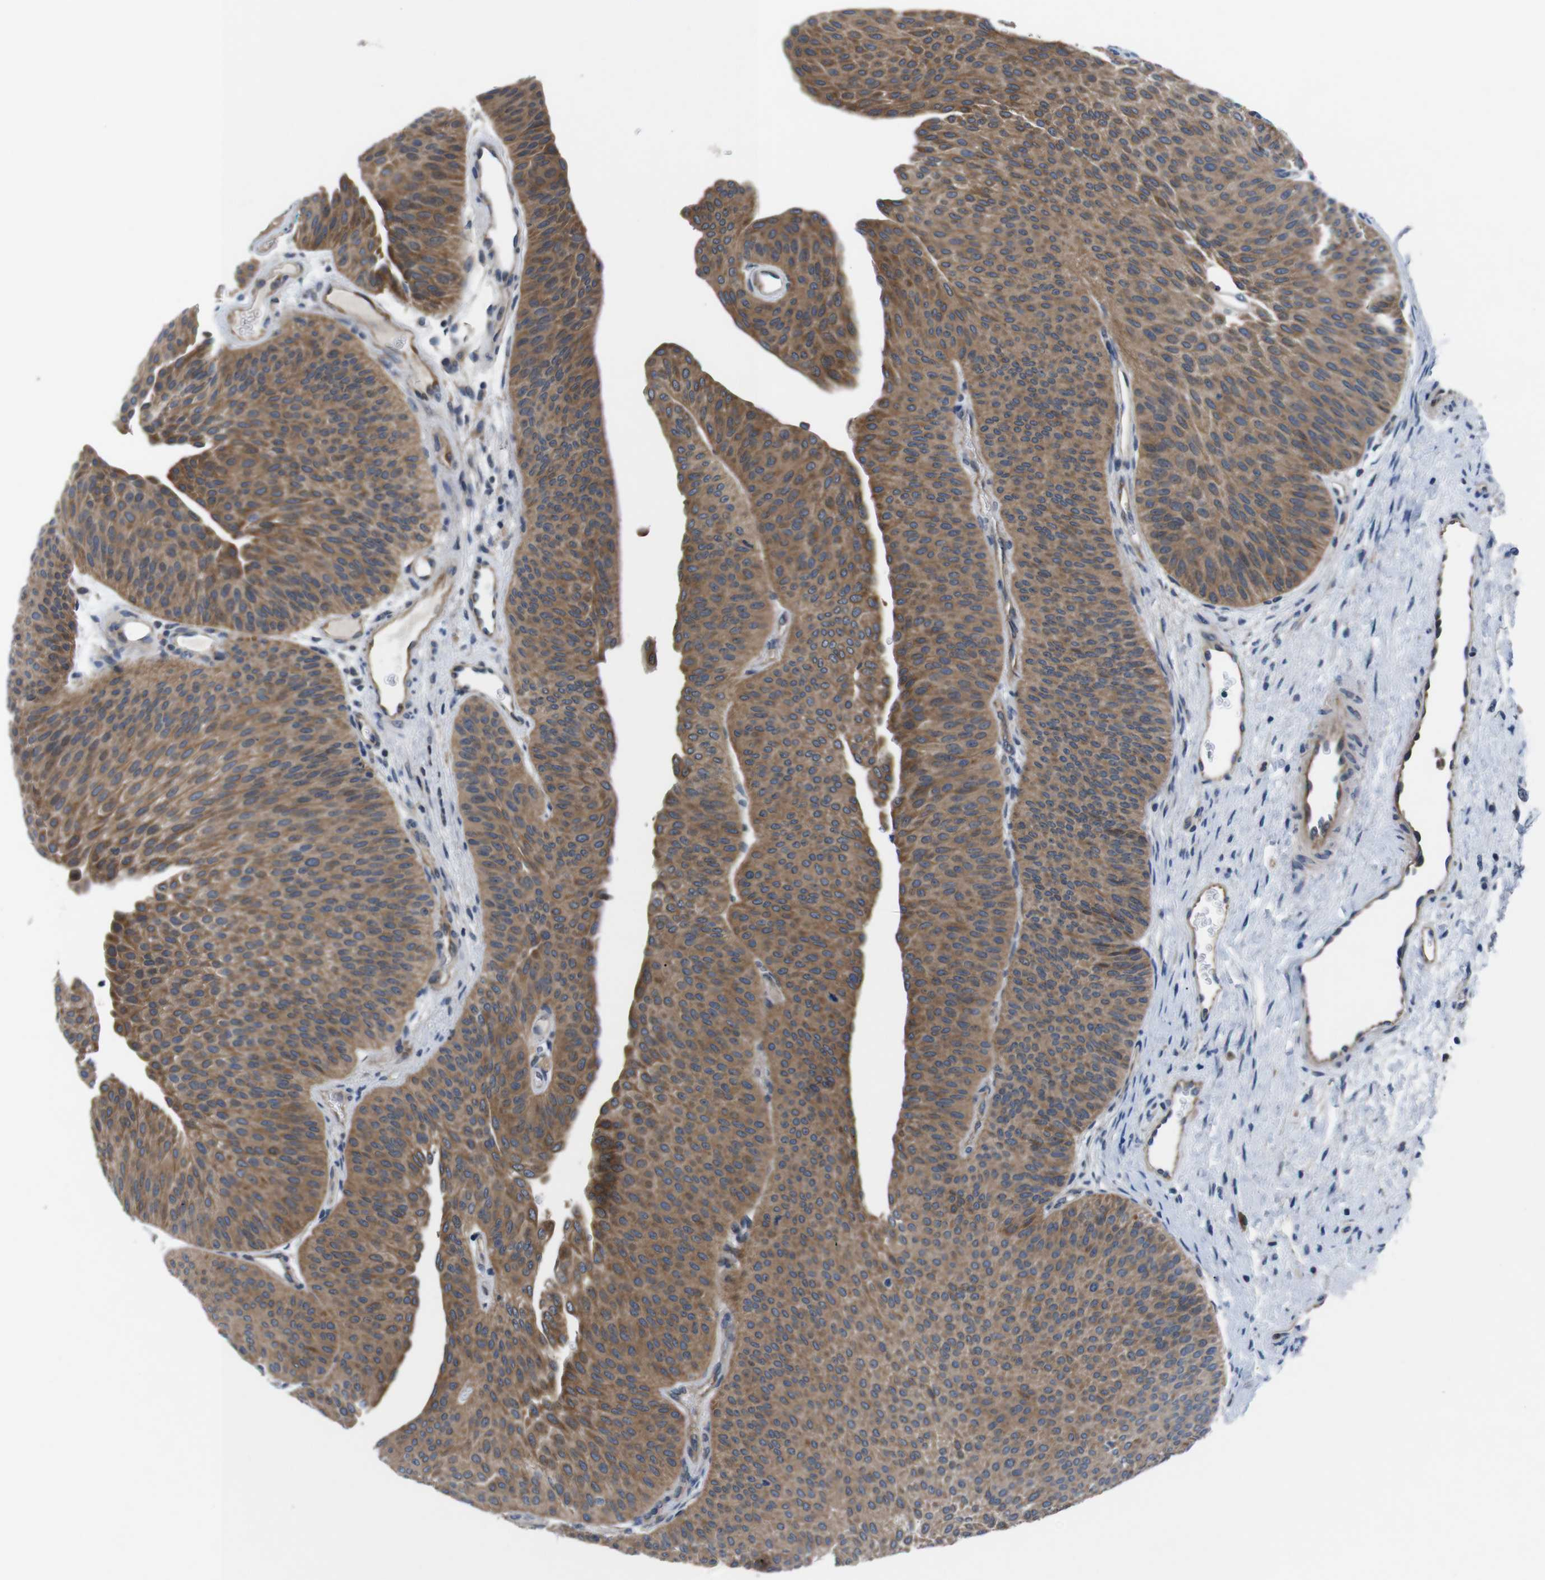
{"staining": {"intensity": "moderate", "quantity": ">75%", "location": "cytoplasmic/membranous"}, "tissue": "urothelial cancer", "cell_type": "Tumor cells", "image_type": "cancer", "snomed": [{"axis": "morphology", "description": "Urothelial carcinoma, Low grade"}, {"axis": "topography", "description": "Urinary bladder"}], "caption": "Immunohistochemical staining of urothelial cancer demonstrates medium levels of moderate cytoplasmic/membranous protein expression in about >75% of tumor cells.", "gene": "JAK1", "patient": {"sex": "female", "age": 60}}